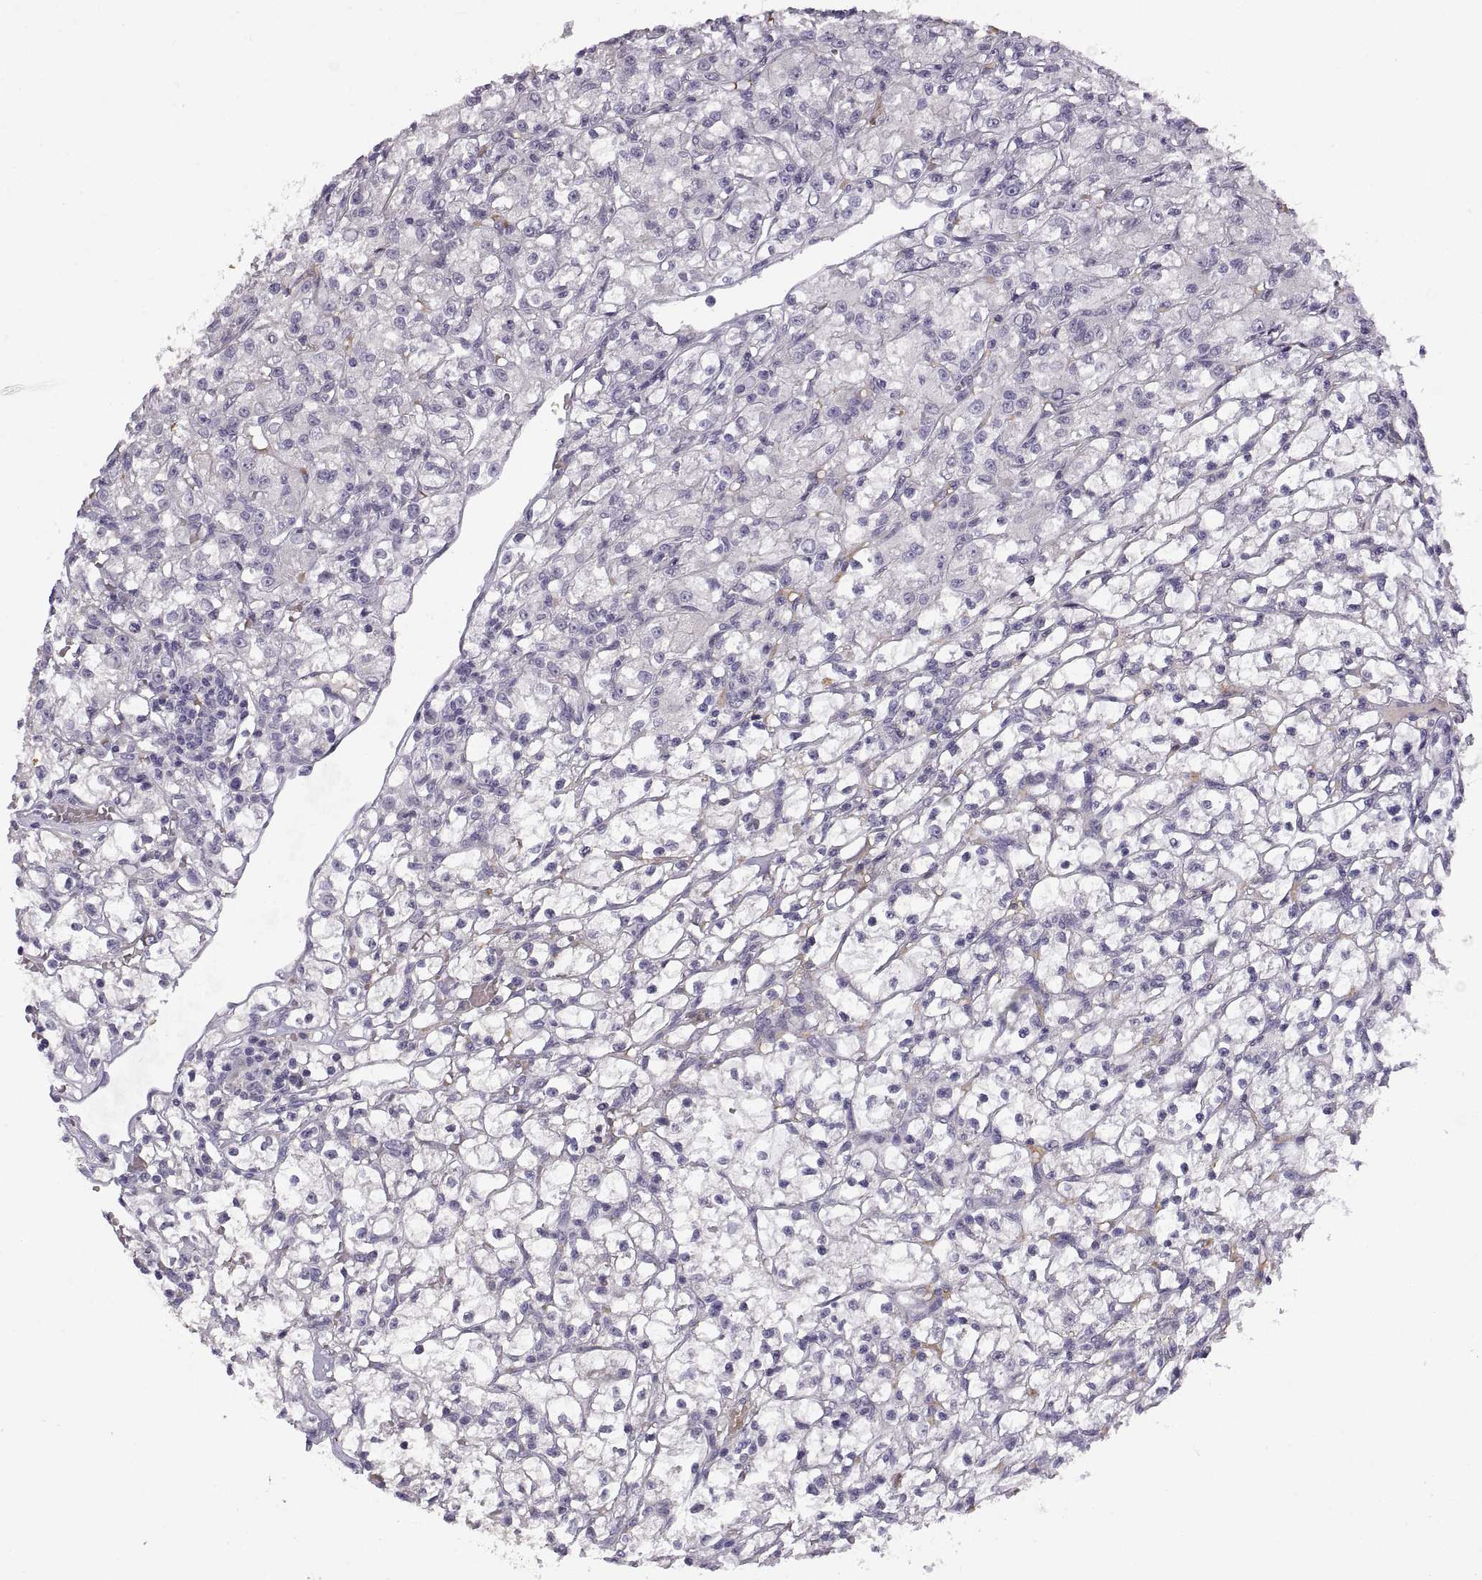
{"staining": {"intensity": "negative", "quantity": "none", "location": "none"}, "tissue": "renal cancer", "cell_type": "Tumor cells", "image_type": "cancer", "snomed": [{"axis": "morphology", "description": "Adenocarcinoma, NOS"}, {"axis": "topography", "description": "Kidney"}], "caption": "Human adenocarcinoma (renal) stained for a protein using IHC demonstrates no expression in tumor cells.", "gene": "MEIOC", "patient": {"sex": "female", "age": 59}}